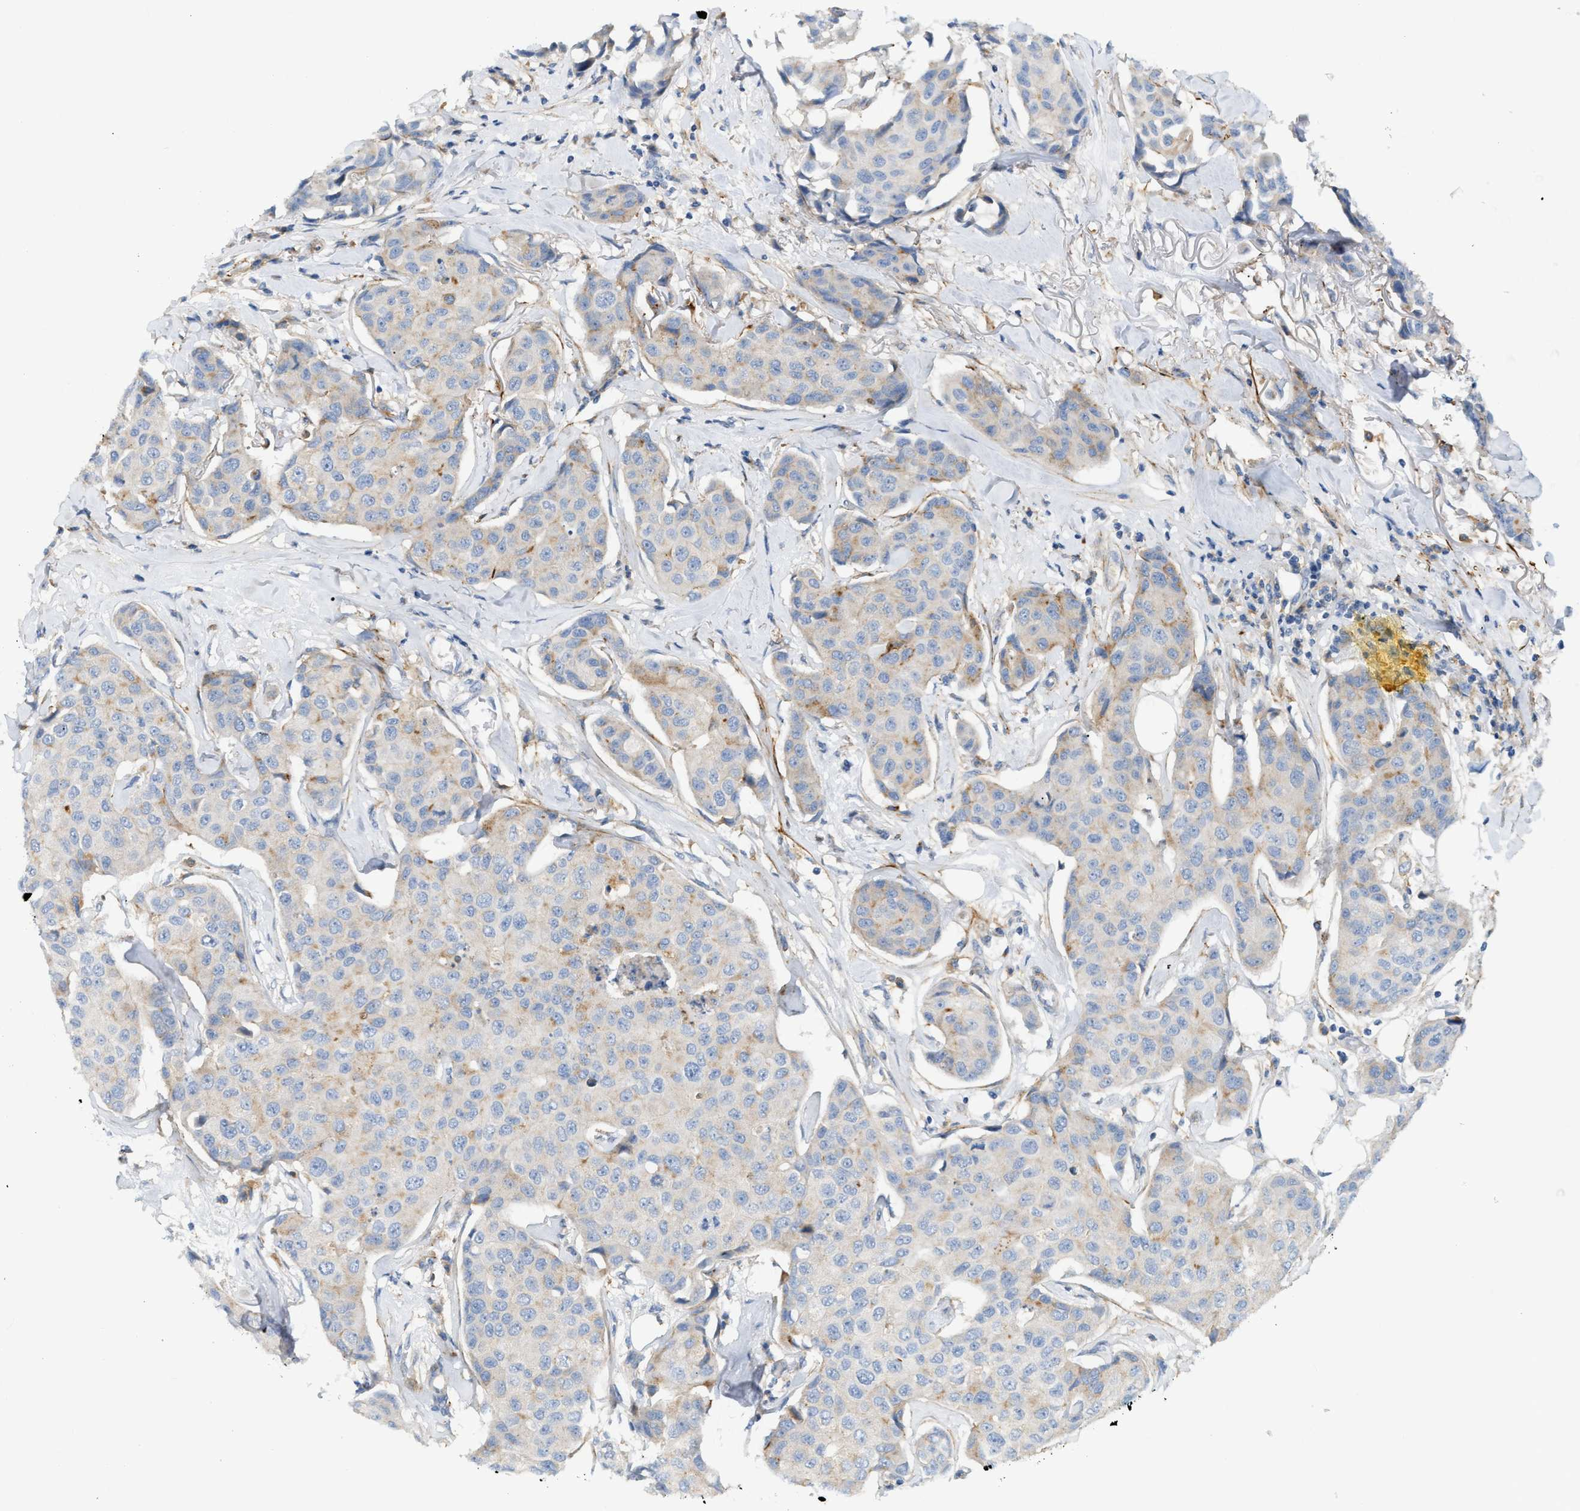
{"staining": {"intensity": "weak", "quantity": "<25%", "location": "cytoplasmic/membranous"}, "tissue": "breast cancer", "cell_type": "Tumor cells", "image_type": "cancer", "snomed": [{"axis": "morphology", "description": "Duct carcinoma"}, {"axis": "topography", "description": "Breast"}], "caption": "Immunohistochemistry (IHC) of breast infiltrating ductal carcinoma exhibits no positivity in tumor cells.", "gene": "LMBRD1", "patient": {"sex": "female", "age": 80}}